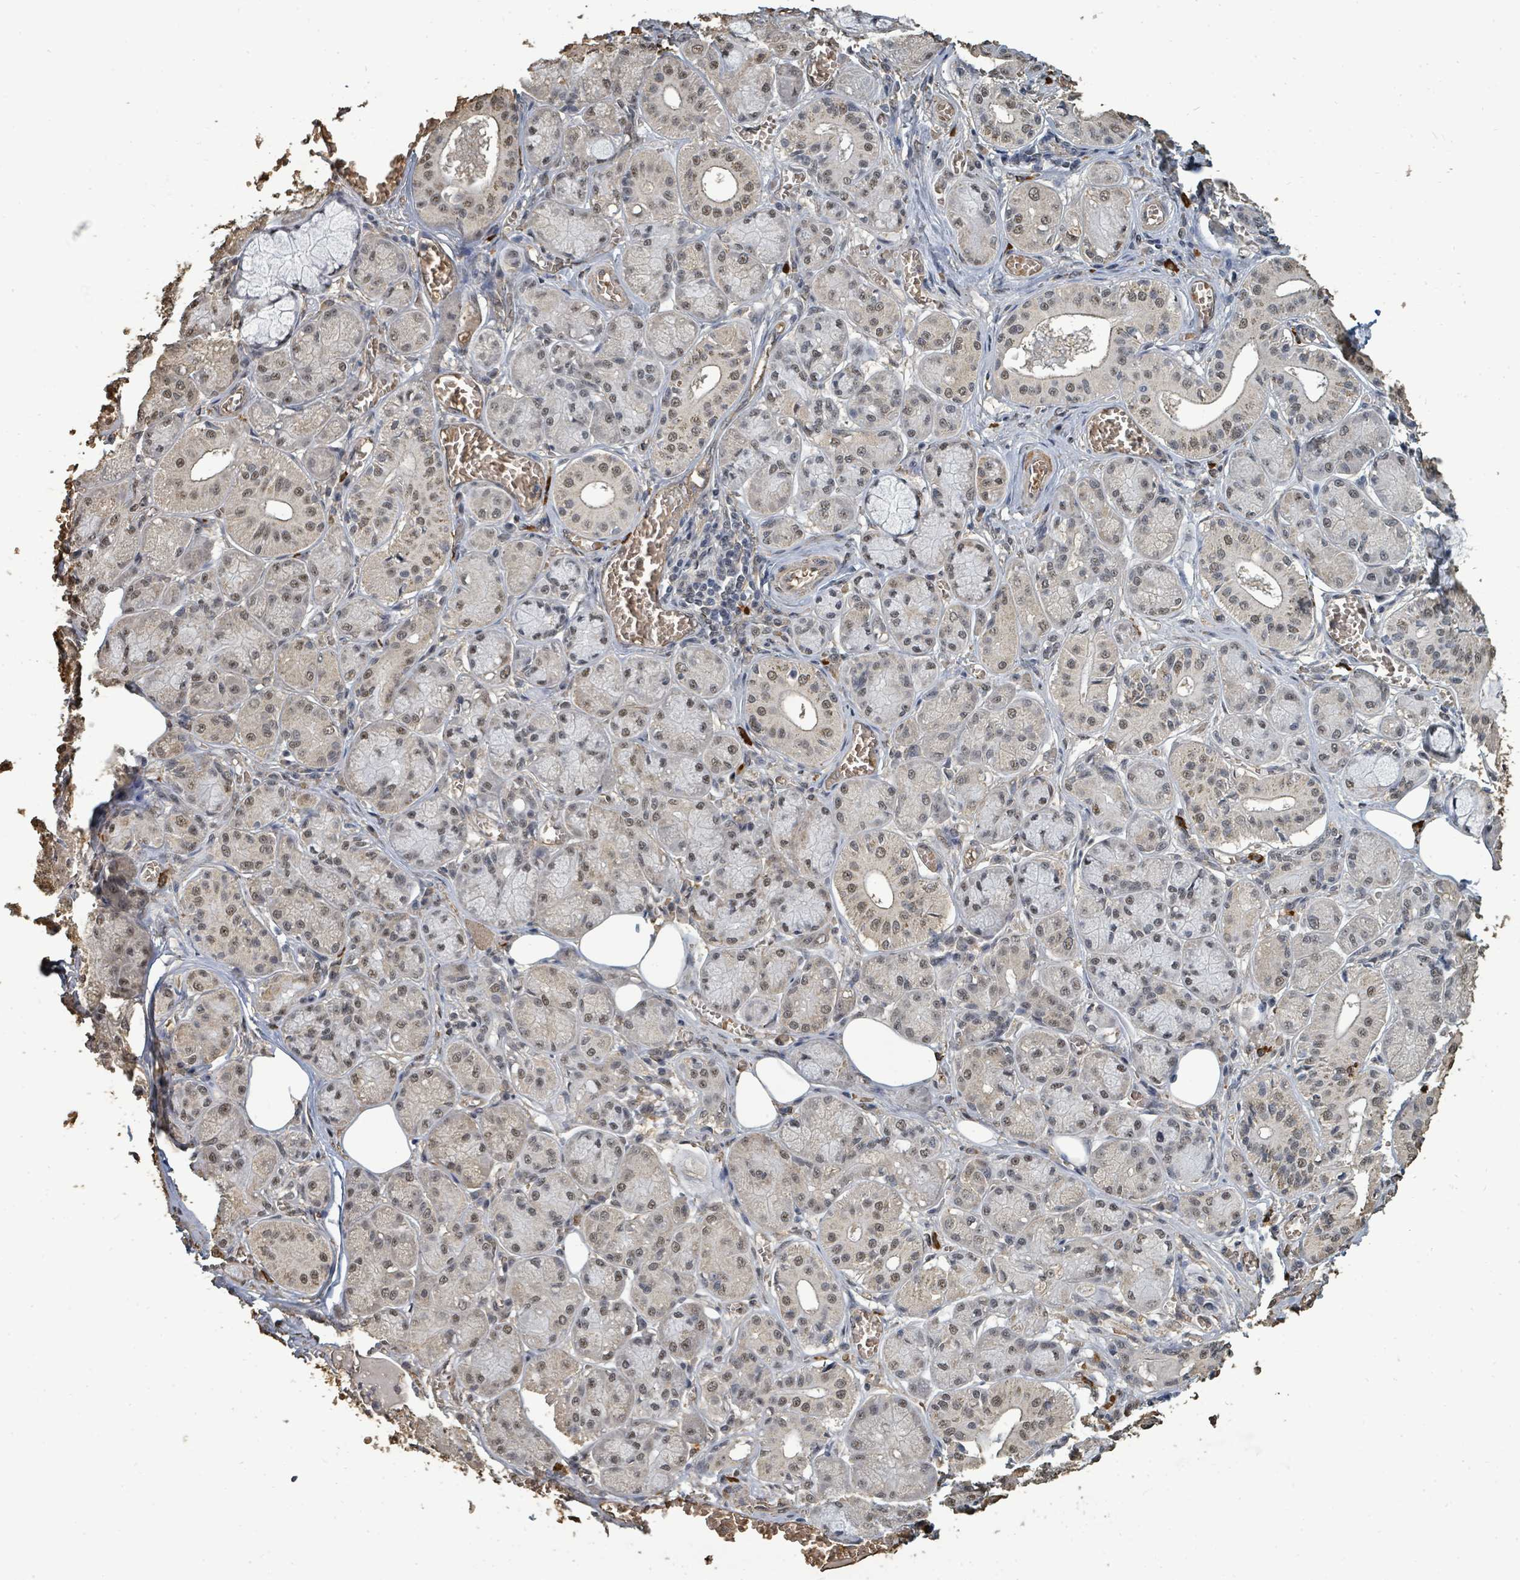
{"staining": {"intensity": "weak", "quantity": "25%-75%", "location": "cytoplasmic/membranous,nuclear"}, "tissue": "salivary gland", "cell_type": "Glandular cells", "image_type": "normal", "snomed": [{"axis": "morphology", "description": "Normal tissue, NOS"}, {"axis": "topography", "description": "Salivary gland"}], "caption": "IHC image of benign salivary gland stained for a protein (brown), which exhibits low levels of weak cytoplasmic/membranous,nuclear positivity in approximately 25%-75% of glandular cells.", "gene": "C6orf52", "patient": {"sex": "male", "age": 74}}